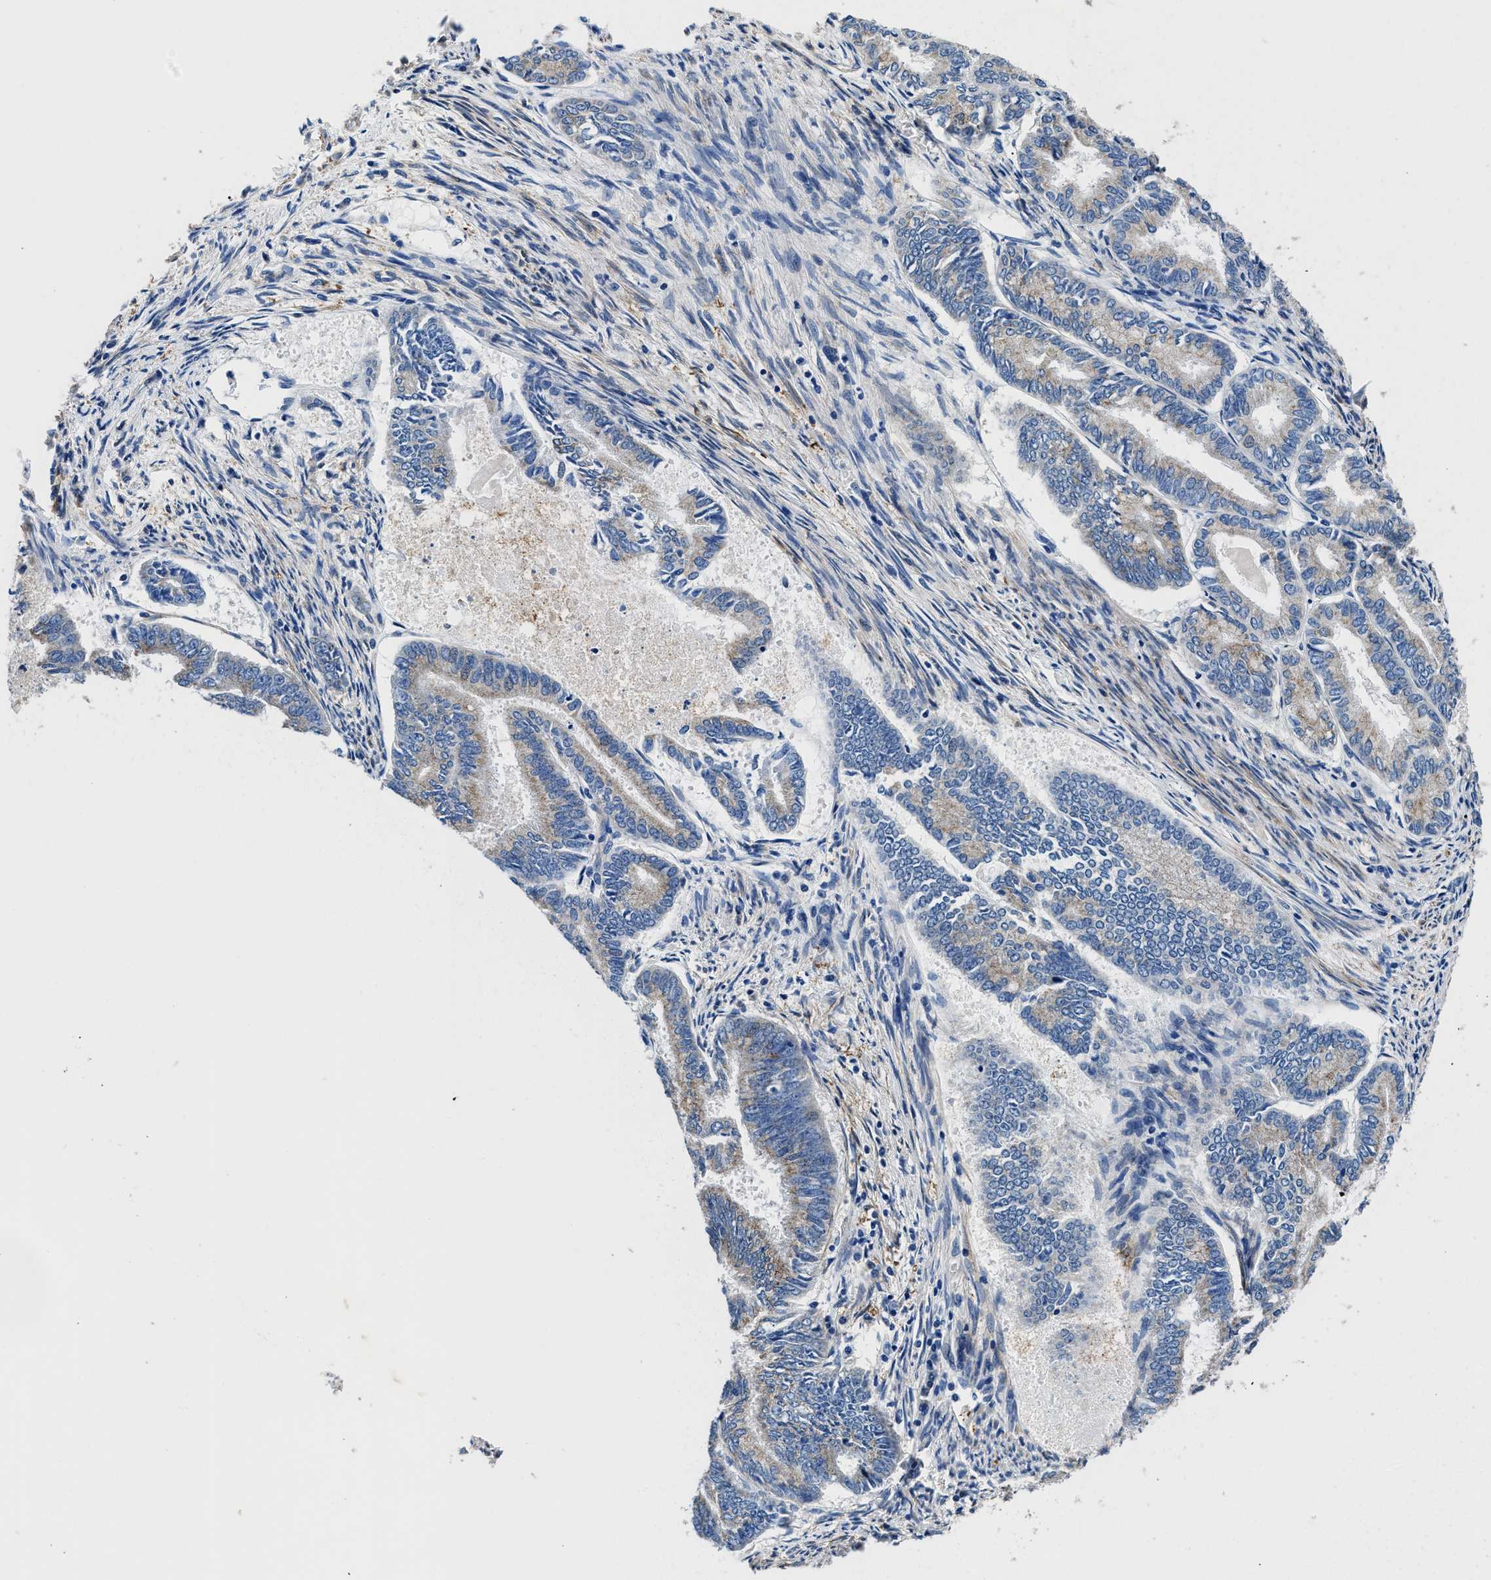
{"staining": {"intensity": "weak", "quantity": "25%-75%", "location": "cytoplasmic/membranous"}, "tissue": "endometrial cancer", "cell_type": "Tumor cells", "image_type": "cancer", "snomed": [{"axis": "morphology", "description": "Adenocarcinoma, NOS"}, {"axis": "topography", "description": "Endometrium"}], "caption": "Immunohistochemical staining of endometrial adenocarcinoma reveals low levels of weak cytoplasmic/membranous protein expression in about 25%-75% of tumor cells.", "gene": "NEU1", "patient": {"sex": "female", "age": 86}}